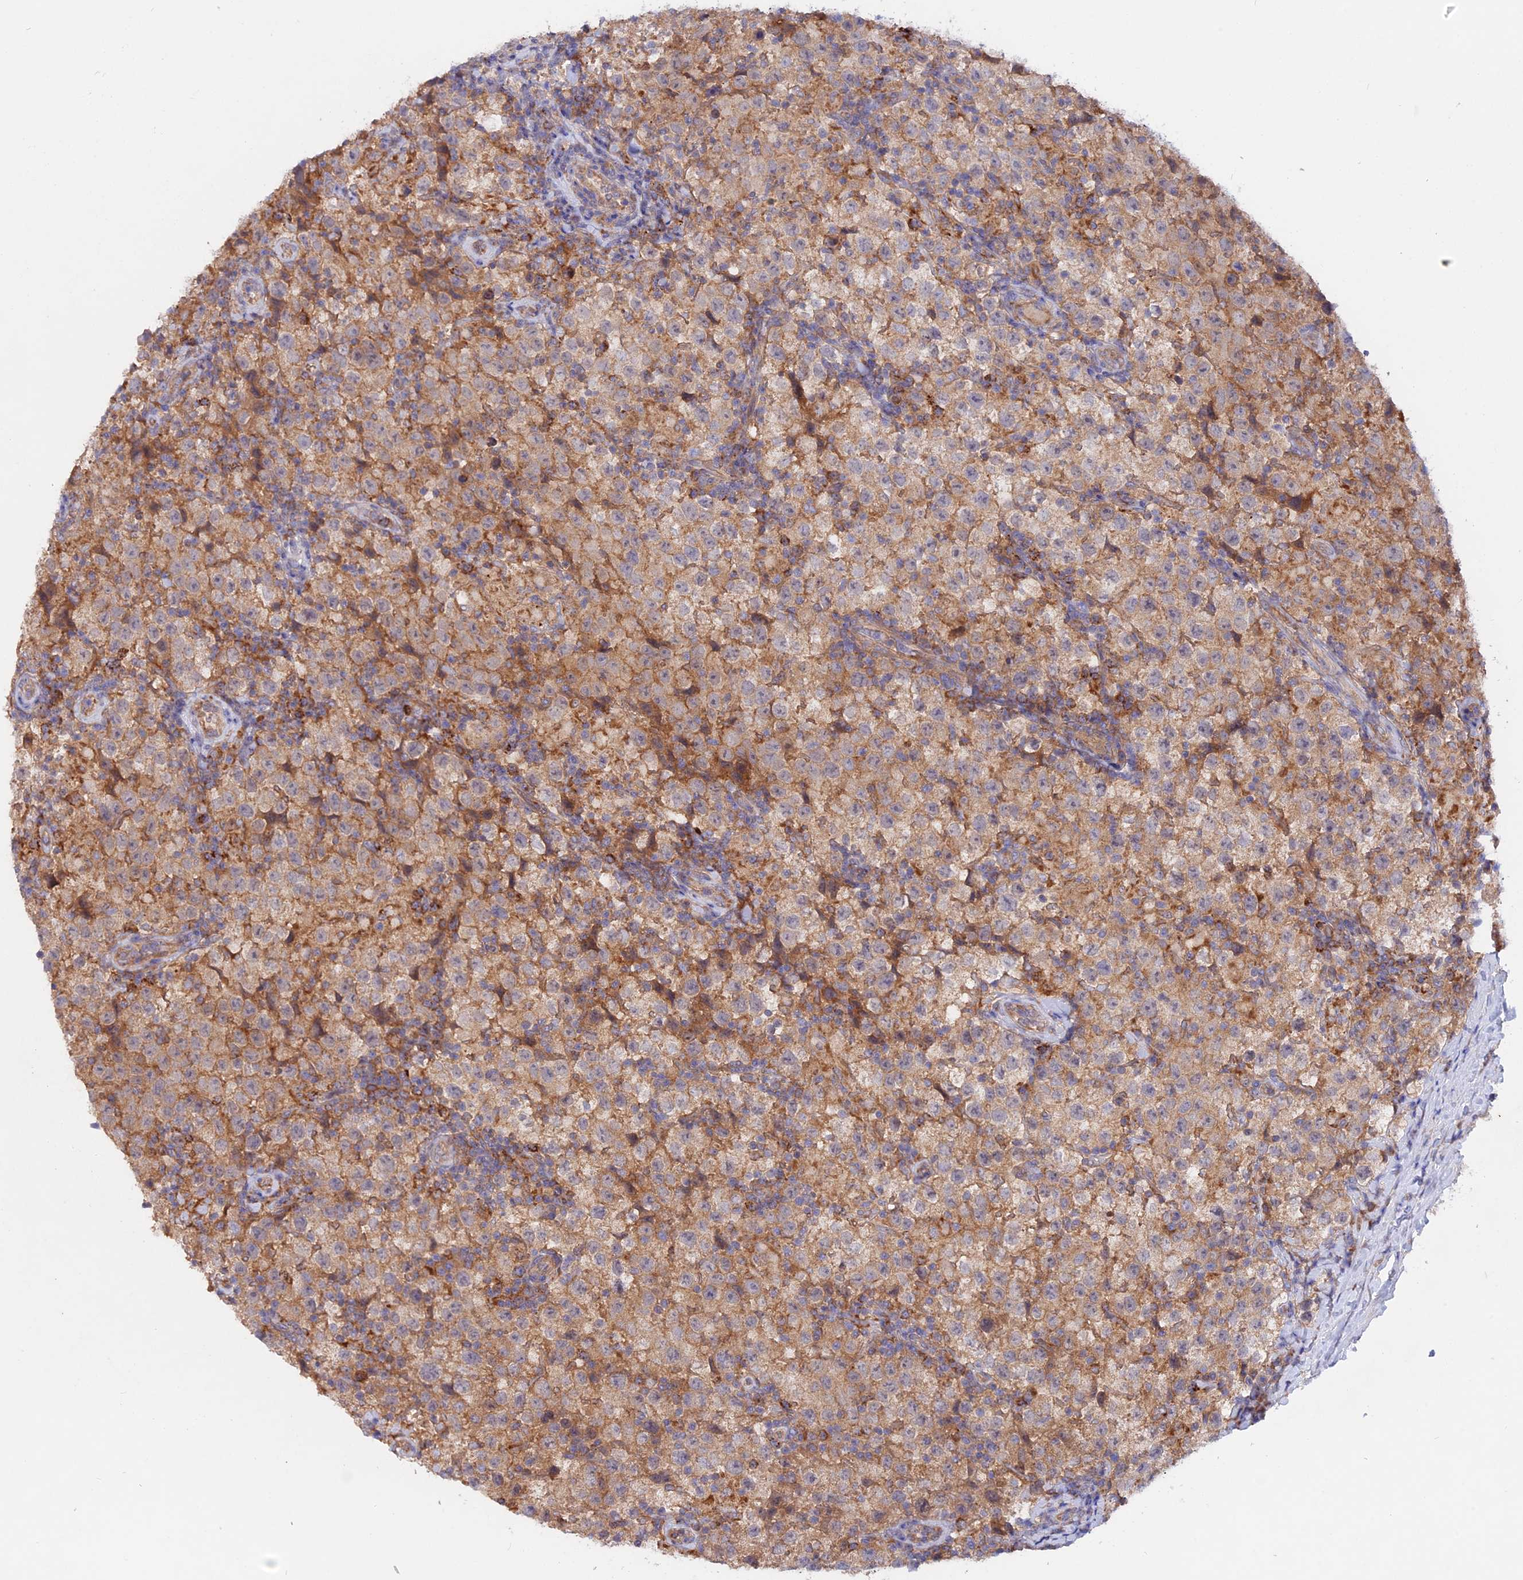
{"staining": {"intensity": "moderate", "quantity": ">75%", "location": "cytoplasmic/membranous"}, "tissue": "testis cancer", "cell_type": "Tumor cells", "image_type": "cancer", "snomed": [{"axis": "morphology", "description": "Seminoma, NOS"}, {"axis": "morphology", "description": "Carcinoma, Embryonal, NOS"}, {"axis": "topography", "description": "Testis"}], "caption": "Moderate cytoplasmic/membranous expression for a protein is identified in approximately >75% of tumor cells of testis cancer using immunohistochemistry.", "gene": "HYCC1", "patient": {"sex": "male", "age": 41}}